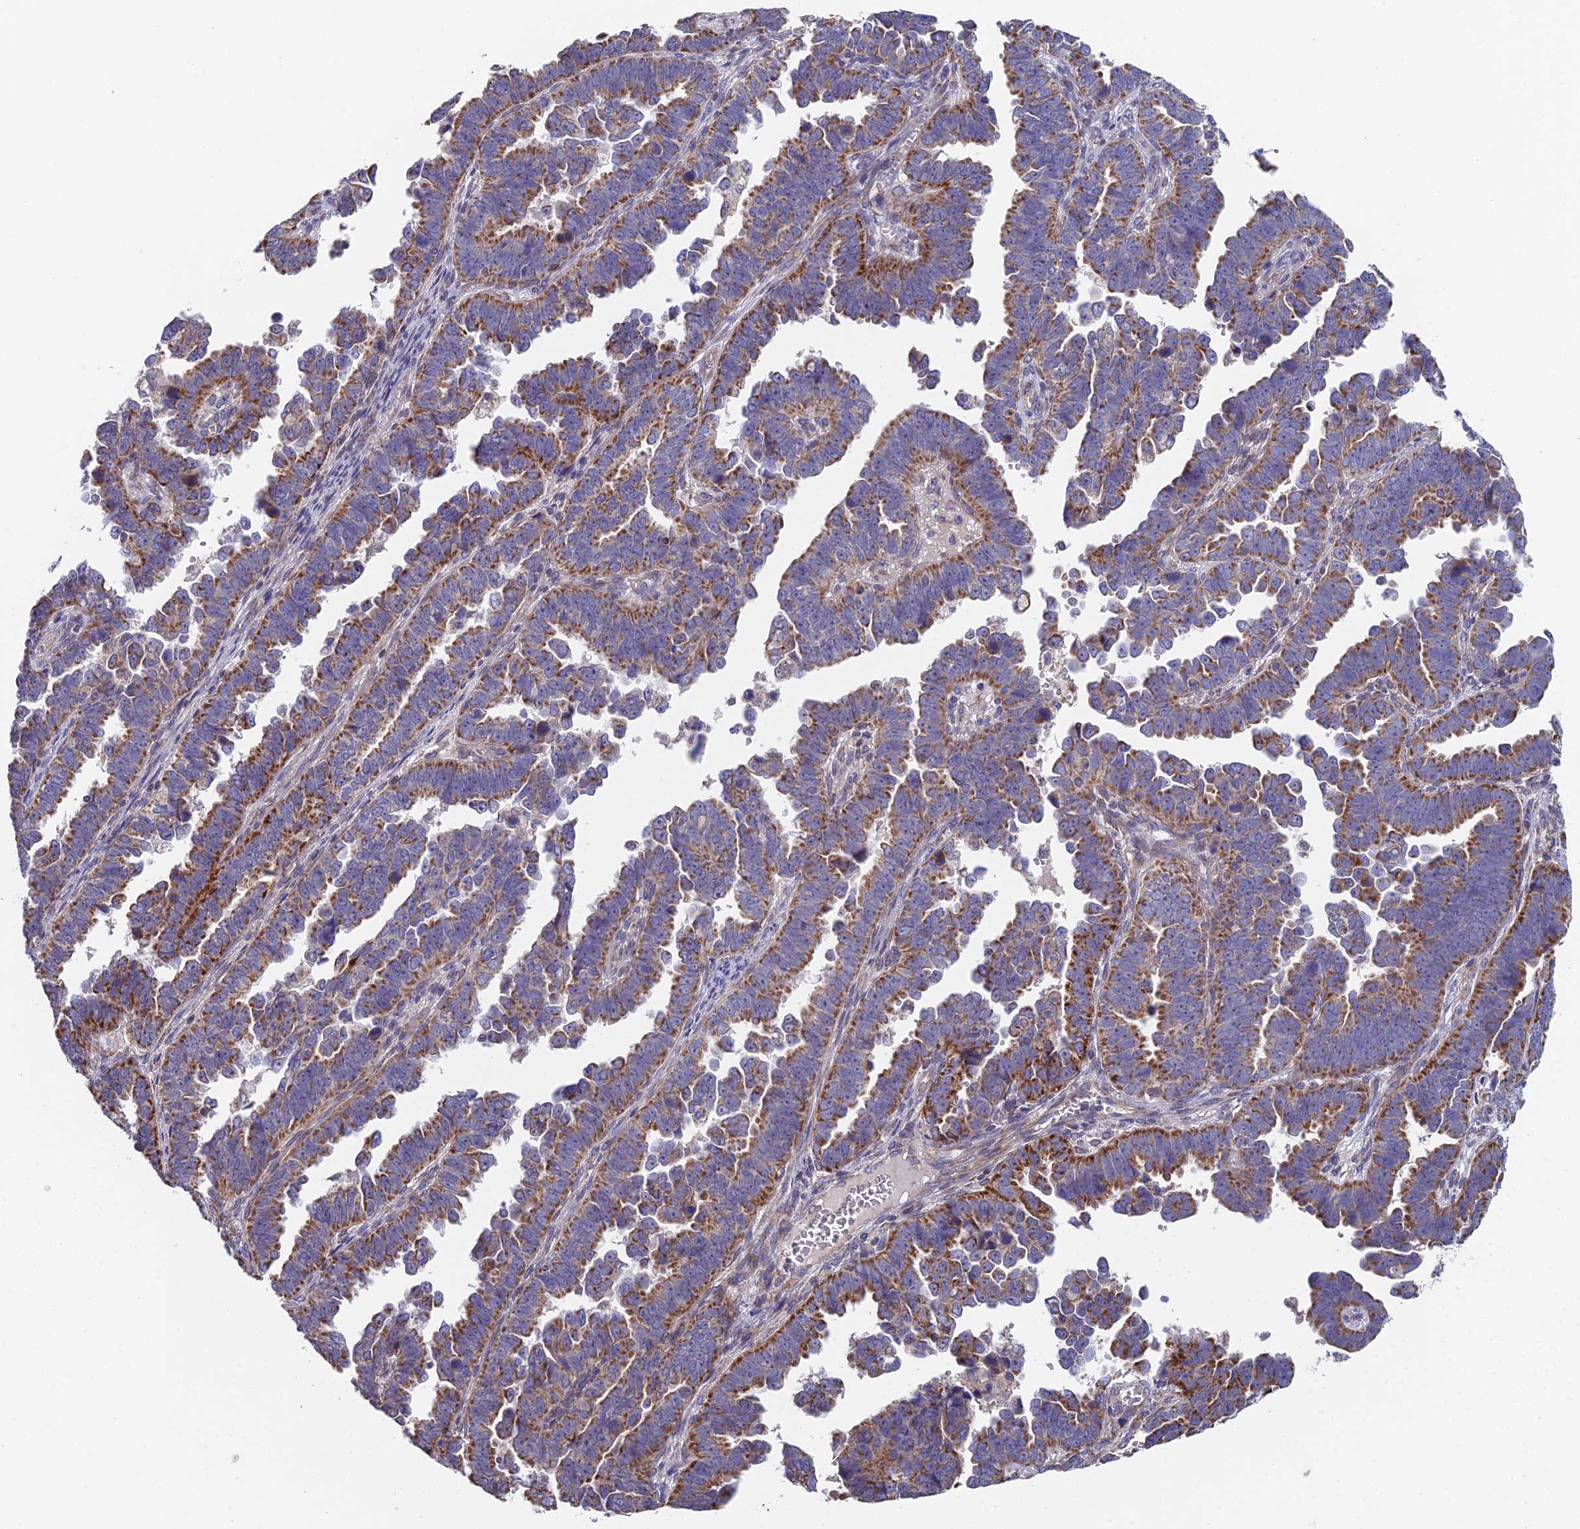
{"staining": {"intensity": "moderate", "quantity": "25%-75%", "location": "cytoplasmic/membranous"}, "tissue": "endometrial cancer", "cell_type": "Tumor cells", "image_type": "cancer", "snomed": [{"axis": "morphology", "description": "Adenocarcinoma, NOS"}, {"axis": "topography", "description": "Endometrium"}], "caption": "Immunohistochemistry (IHC) photomicrograph of human adenocarcinoma (endometrial) stained for a protein (brown), which shows medium levels of moderate cytoplasmic/membranous expression in about 25%-75% of tumor cells.", "gene": "ECSIT", "patient": {"sex": "female", "age": 75}}